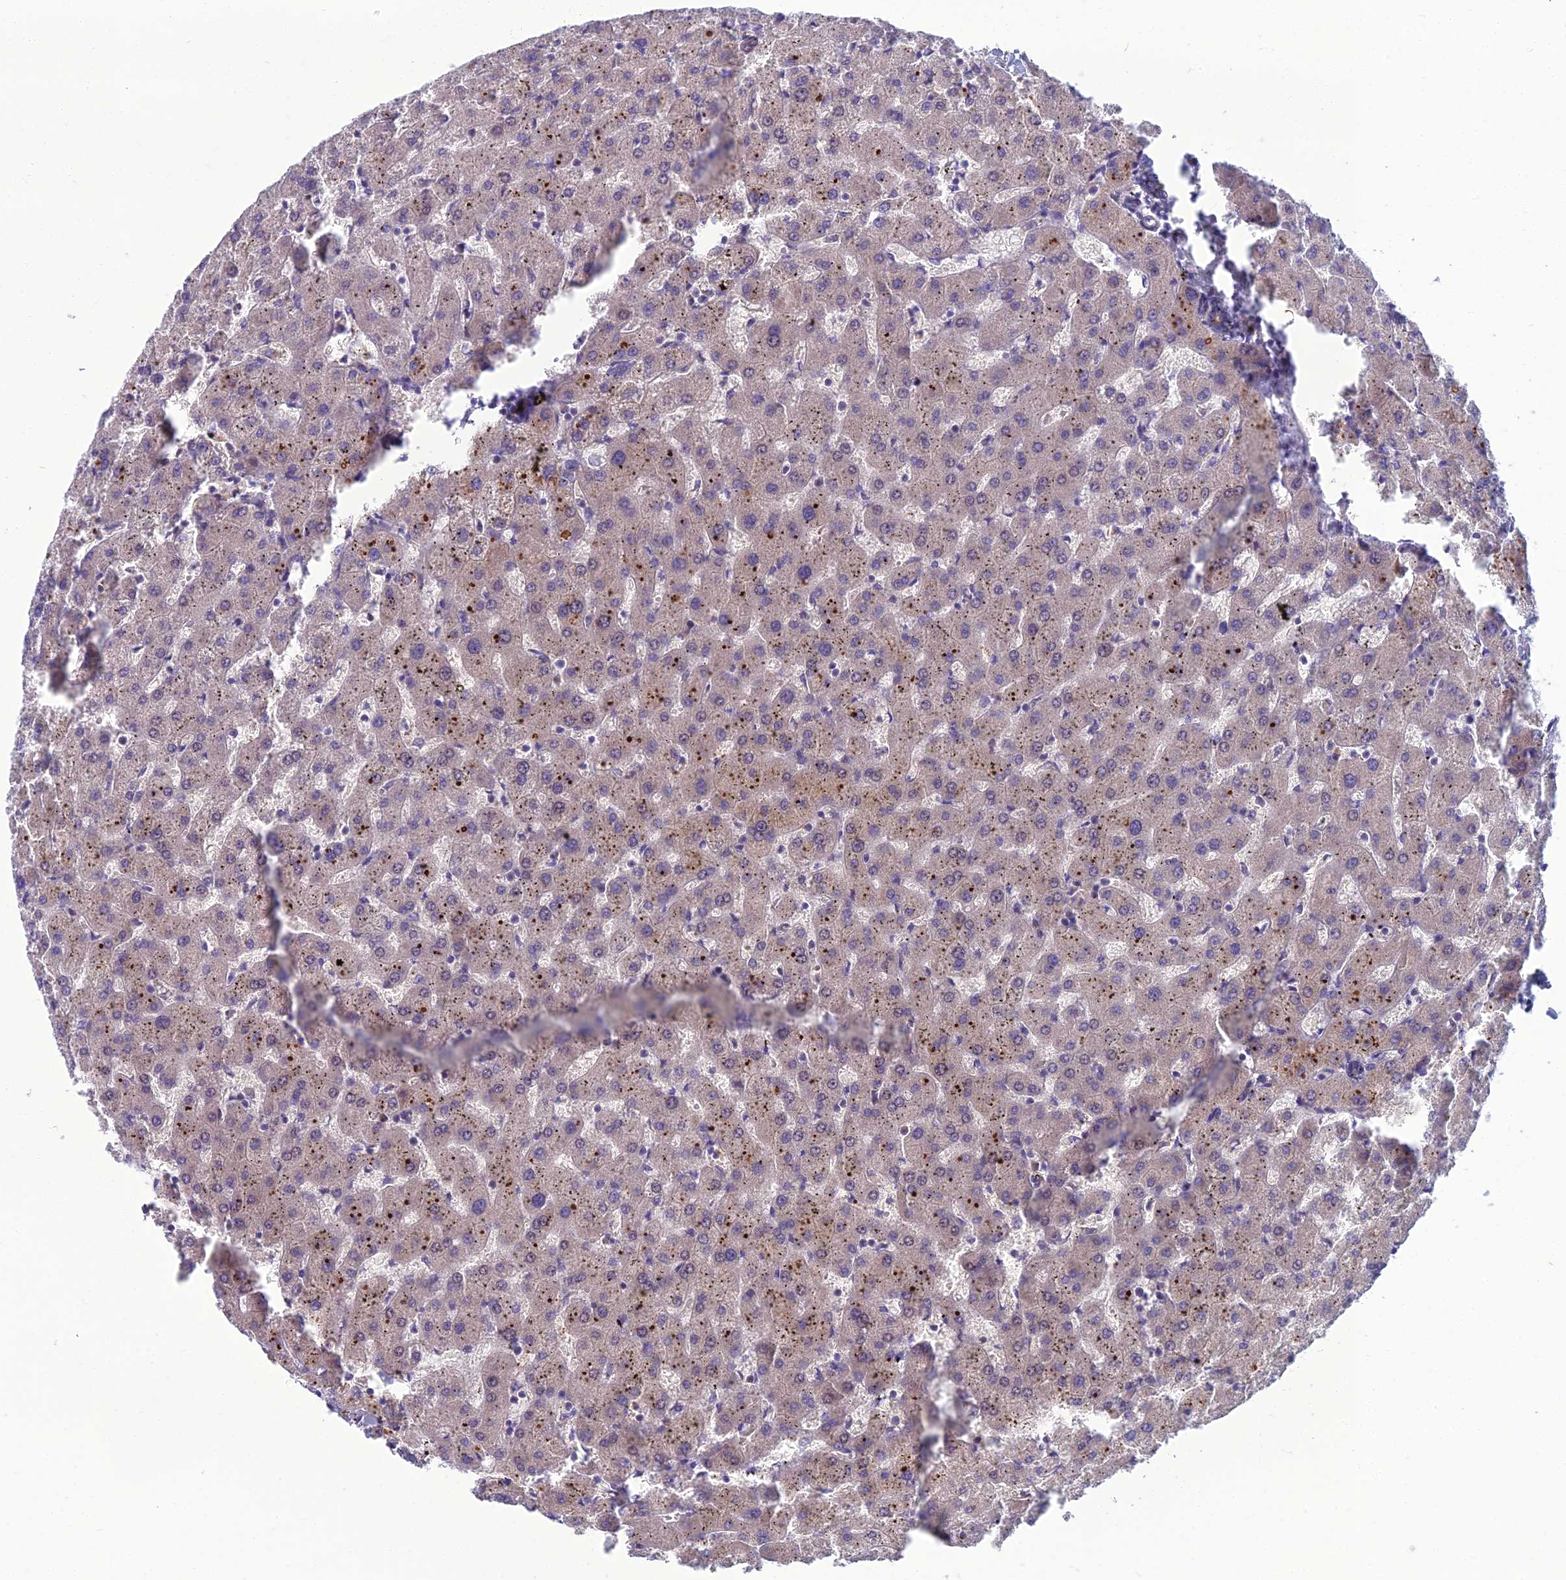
{"staining": {"intensity": "weak", "quantity": ">75%", "location": "cytoplasmic/membranous"}, "tissue": "liver", "cell_type": "Cholangiocytes", "image_type": "normal", "snomed": [{"axis": "morphology", "description": "Normal tissue, NOS"}, {"axis": "topography", "description": "Liver"}], "caption": "A histopathology image showing weak cytoplasmic/membranous positivity in approximately >75% of cholangiocytes in normal liver, as visualized by brown immunohistochemical staining.", "gene": "SPTLC3", "patient": {"sex": "female", "age": 63}}